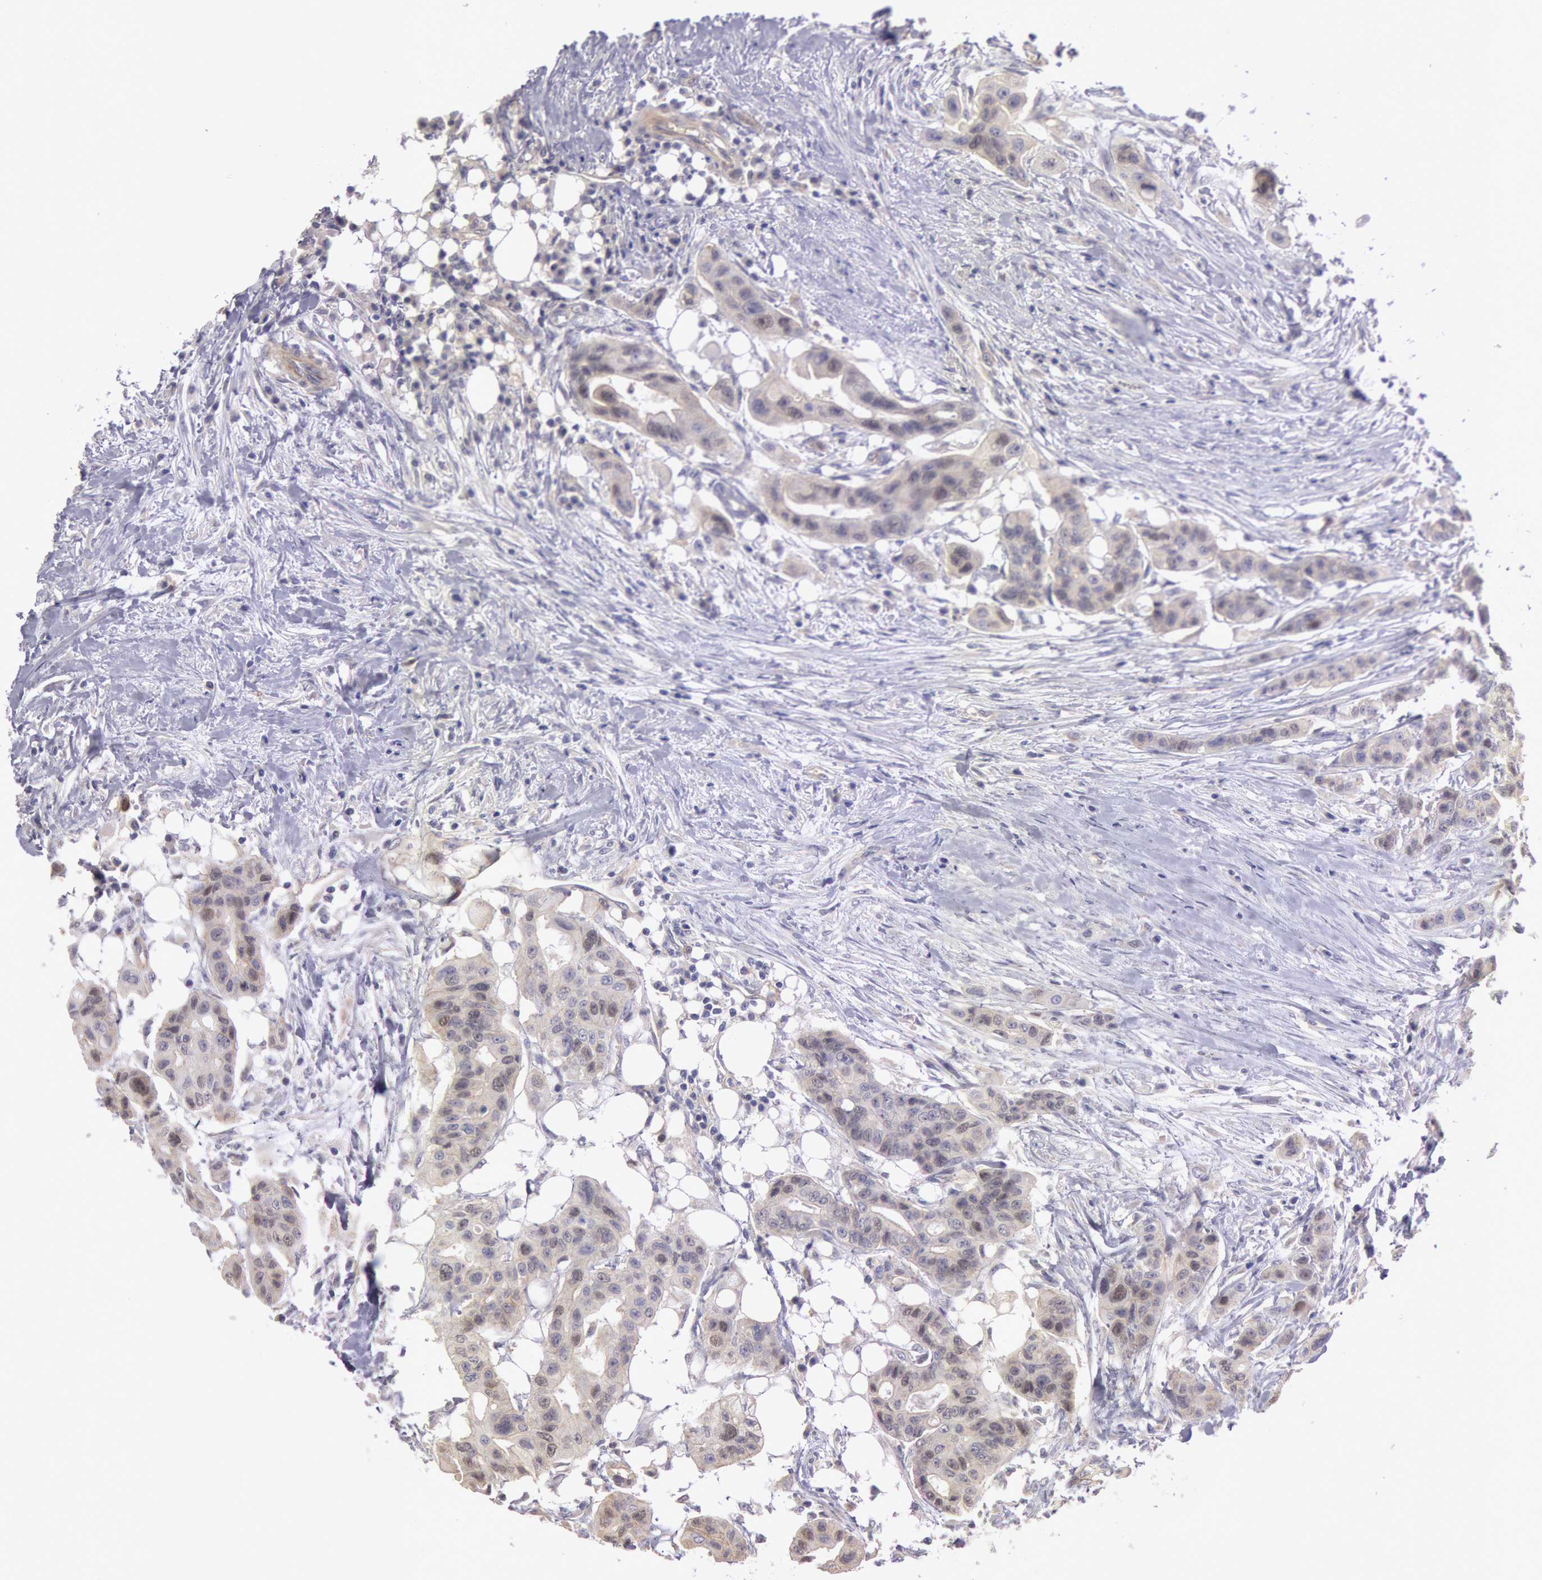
{"staining": {"intensity": "negative", "quantity": "none", "location": "none"}, "tissue": "colorectal cancer", "cell_type": "Tumor cells", "image_type": "cancer", "snomed": [{"axis": "morphology", "description": "Adenocarcinoma, NOS"}, {"axis": "topography", "description": "Colon"}], "caption": "Micrograph shows no significant protein staining in tumor cells of adenocarcinoma (colorectal).", "gene": "AMOTL1", "patient": {"sex": "female", "age": 70}}